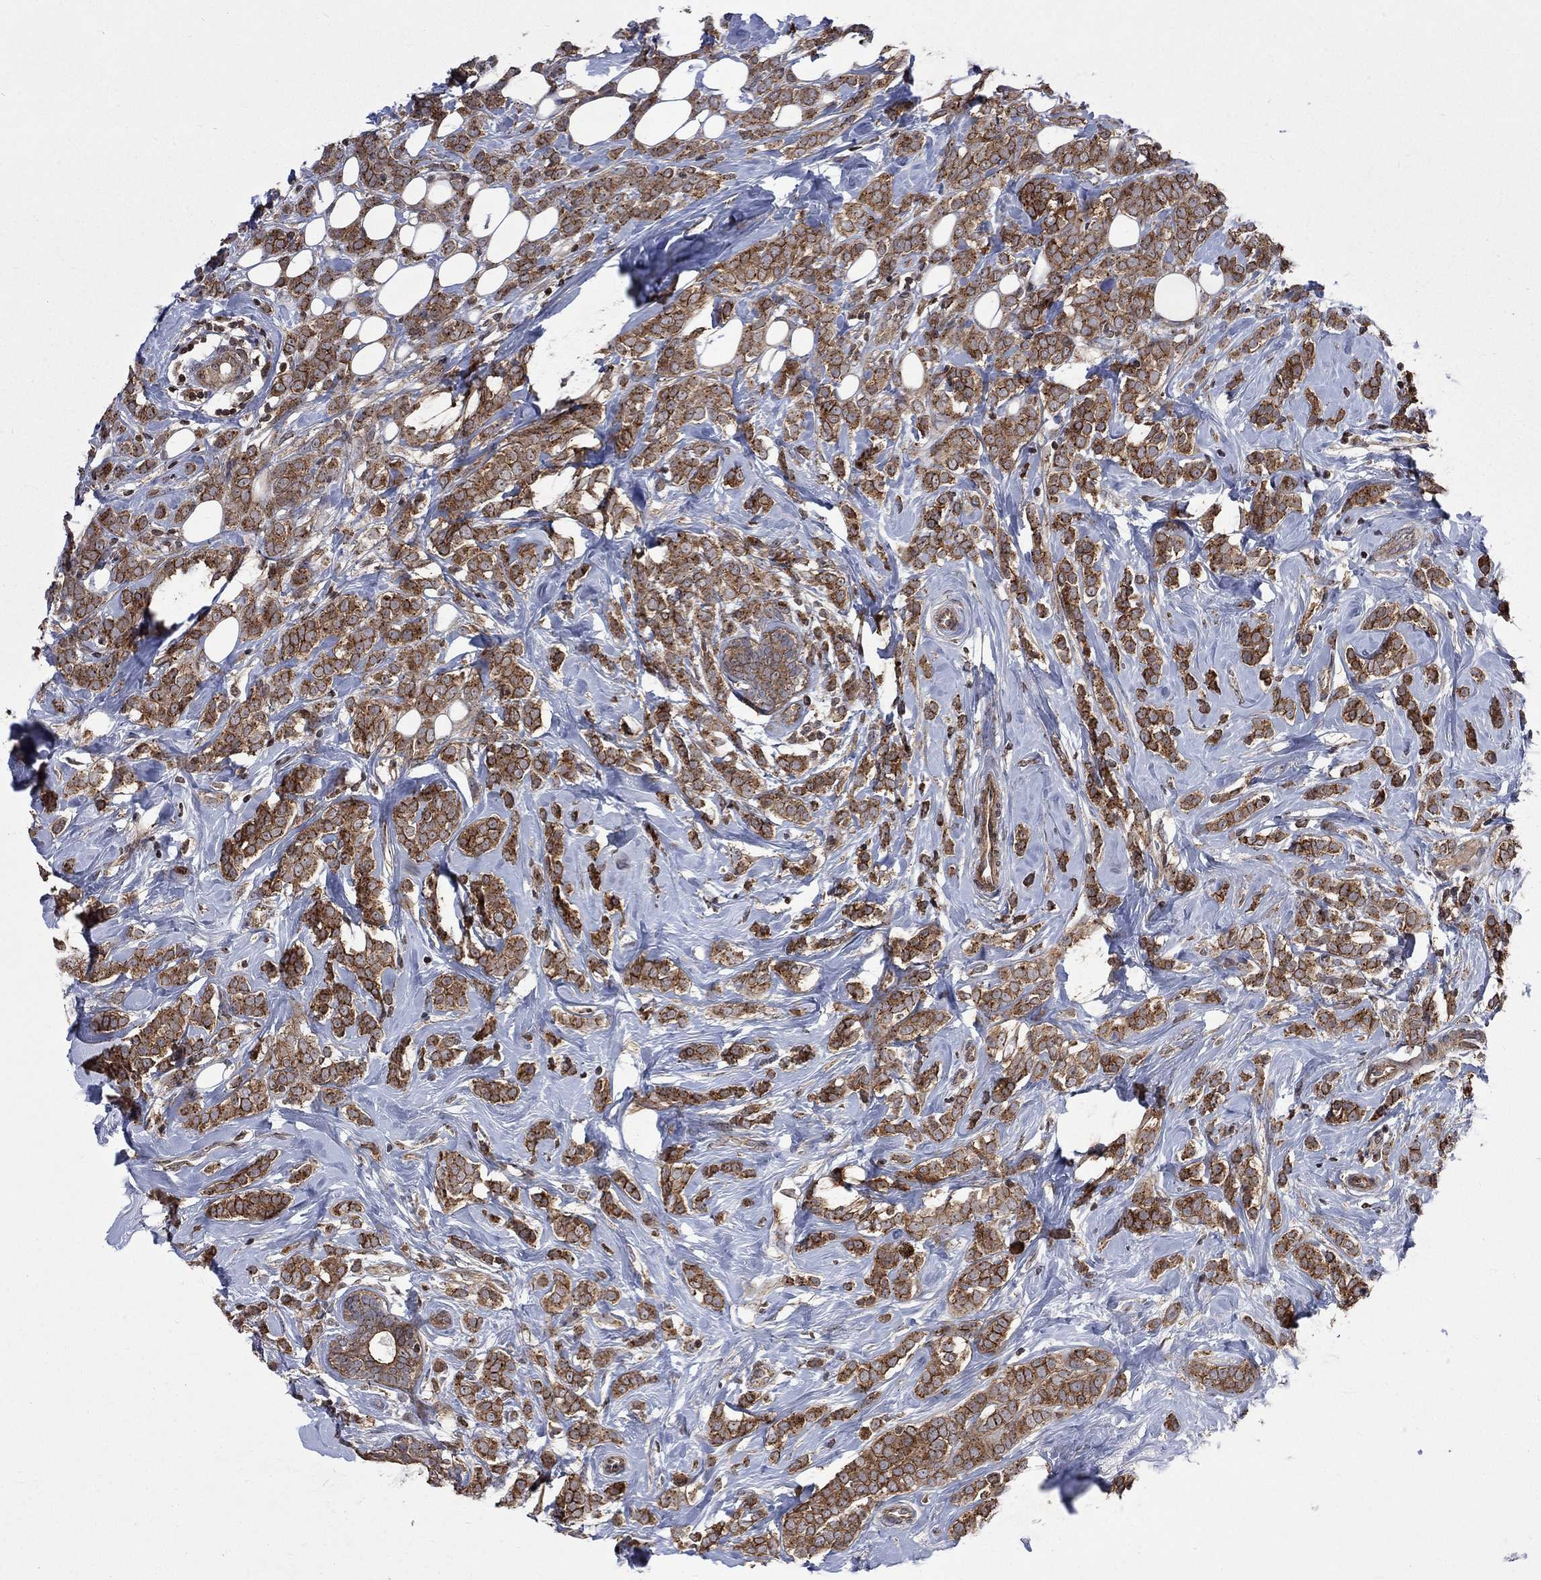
{"staining": {"intensity": "moderate", "quantity": ">75%", "location": "cytoplasmic/membranous"}, "tissue": "breast cancer", "cell_type": "Tumor cells", "image_type": "cancer", "snomed": [{"axis": "morphology", "description": "Lobular carcinoma"}, {"axis": "topography", "description": "Breast"}], "caption": "This is an image of immunohistochemistry (IHC) staining of breast cancer, which shows moderate expression in the cytoplasmic/membranous of tumor cells.", "gene": "TMEM33", "patient": {"sex": "female", "age": 49}}